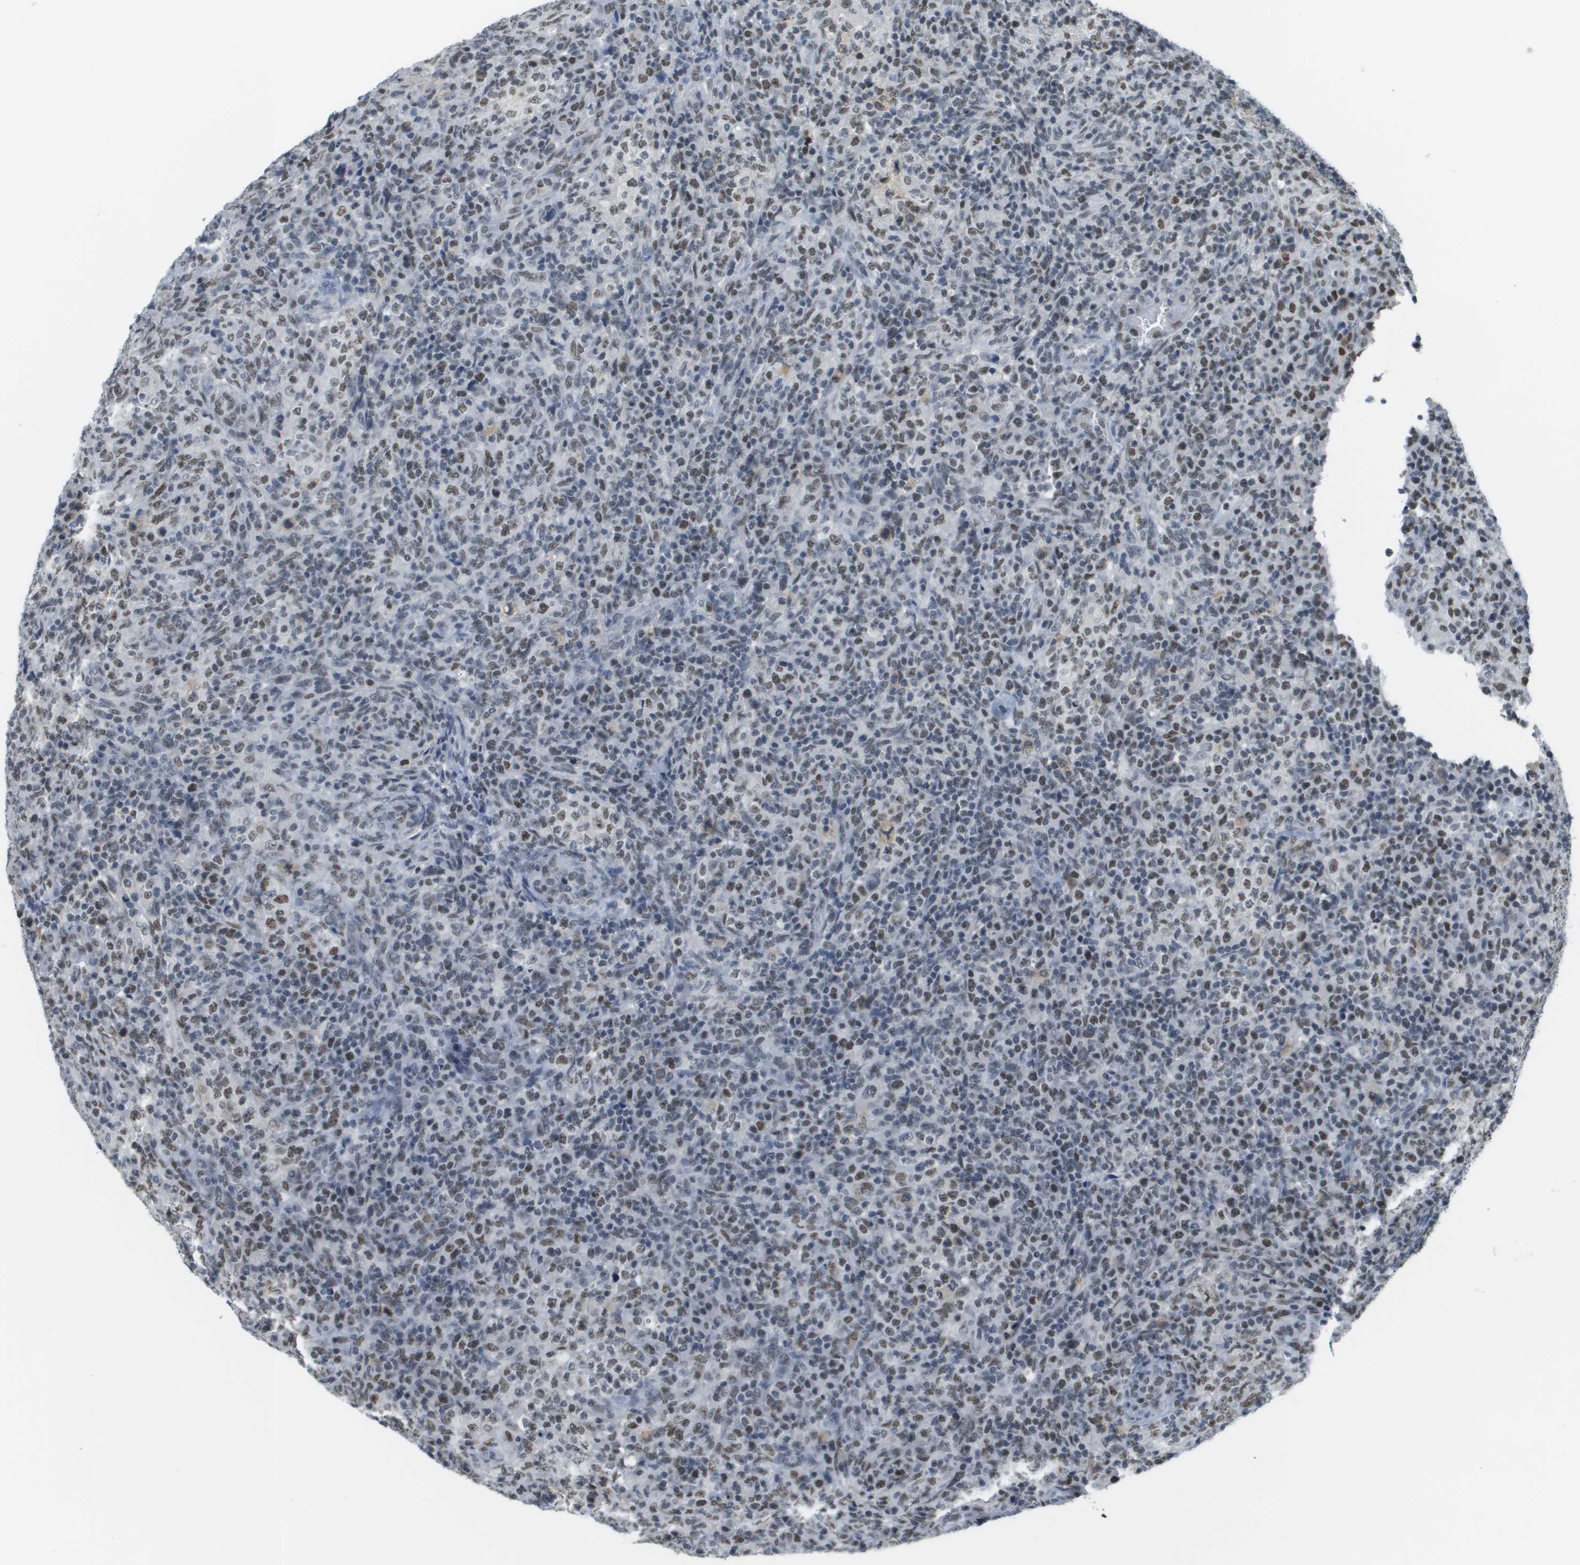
{"staining": {"intensity": "moderate", "quantity": "25%-75%", "location": "nuclear"}, "tissue": "lymphoma", "cell_type": "Tumor cells", "image_type": "cancer", "snomed": [{"axis": "morphology", "description": "Malignant lymphoma, non-Hodgkin's type, High grade"}, {"axis": "topography", "description": "Lymph node"}], "caption": "This photomicrograph demonstrates IHC staining of high-grade malignant lymphoma, non-Hodgkin's type, with medium moderate nuclear staining in approximately 25%-75% of tumor cells.", "gene": "CBX5", "patient": {"sex": "female", "age": 76}}